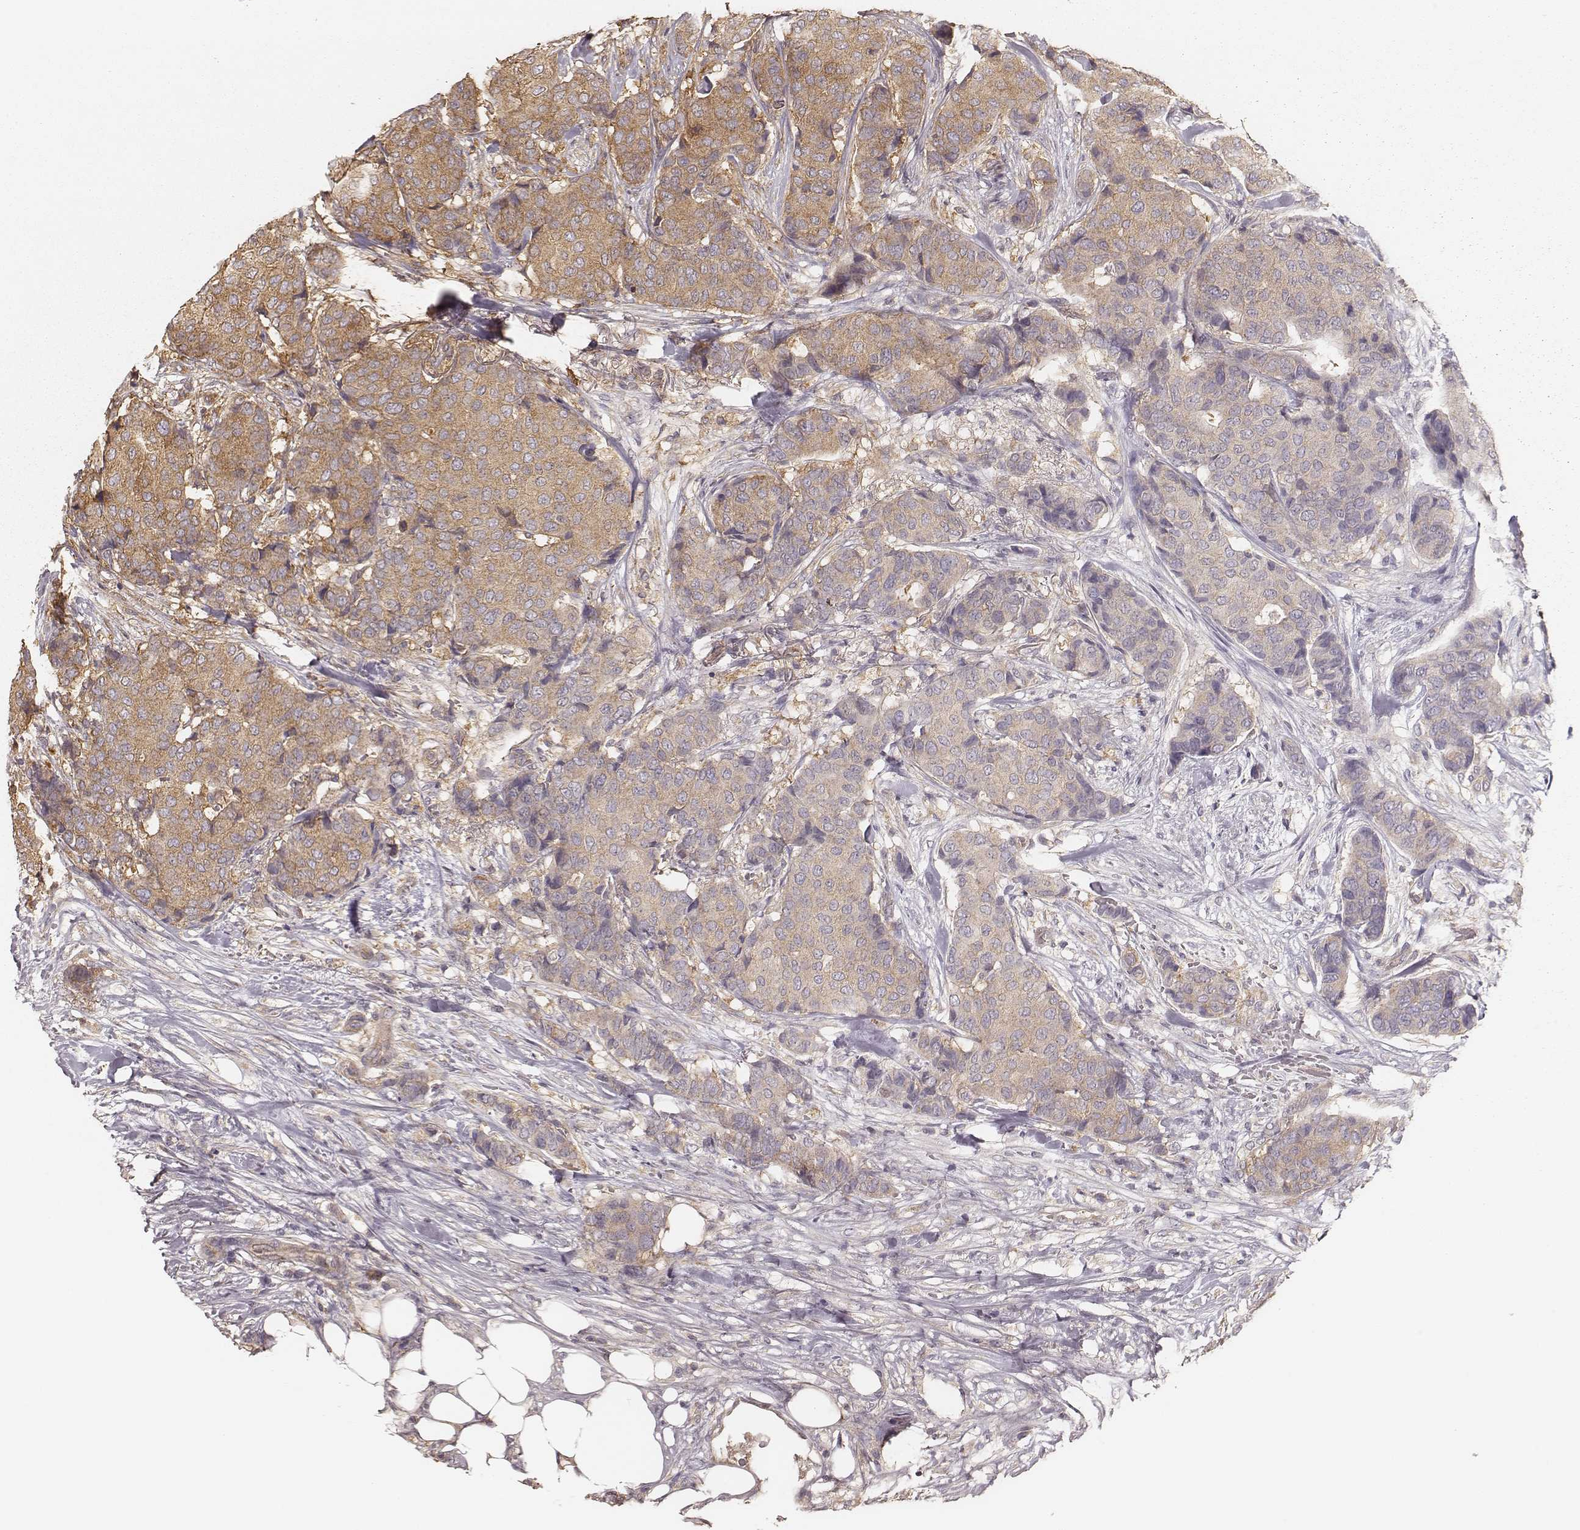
{"staining": {"intensity": "moderate", "quantity": ">75%", "location": "cytoplasmic/membranous"}, "tissue": "breast cancer", "cell_type": "Tumor cells", "image_type": "cancer", "snomed": [{"axis": "morphology", "description": "Duct carcinoma"}, {"axis": "topography", "description": "Breast"}], "caption": "The image displays a brown stain indicating the presence of a protein in the cytoplasmic/membranous of tumor cells in breast cancer (invasive ductal carcinoma).", "gene": "CARS1", "patient": {"sex": "female", "age": 75}}